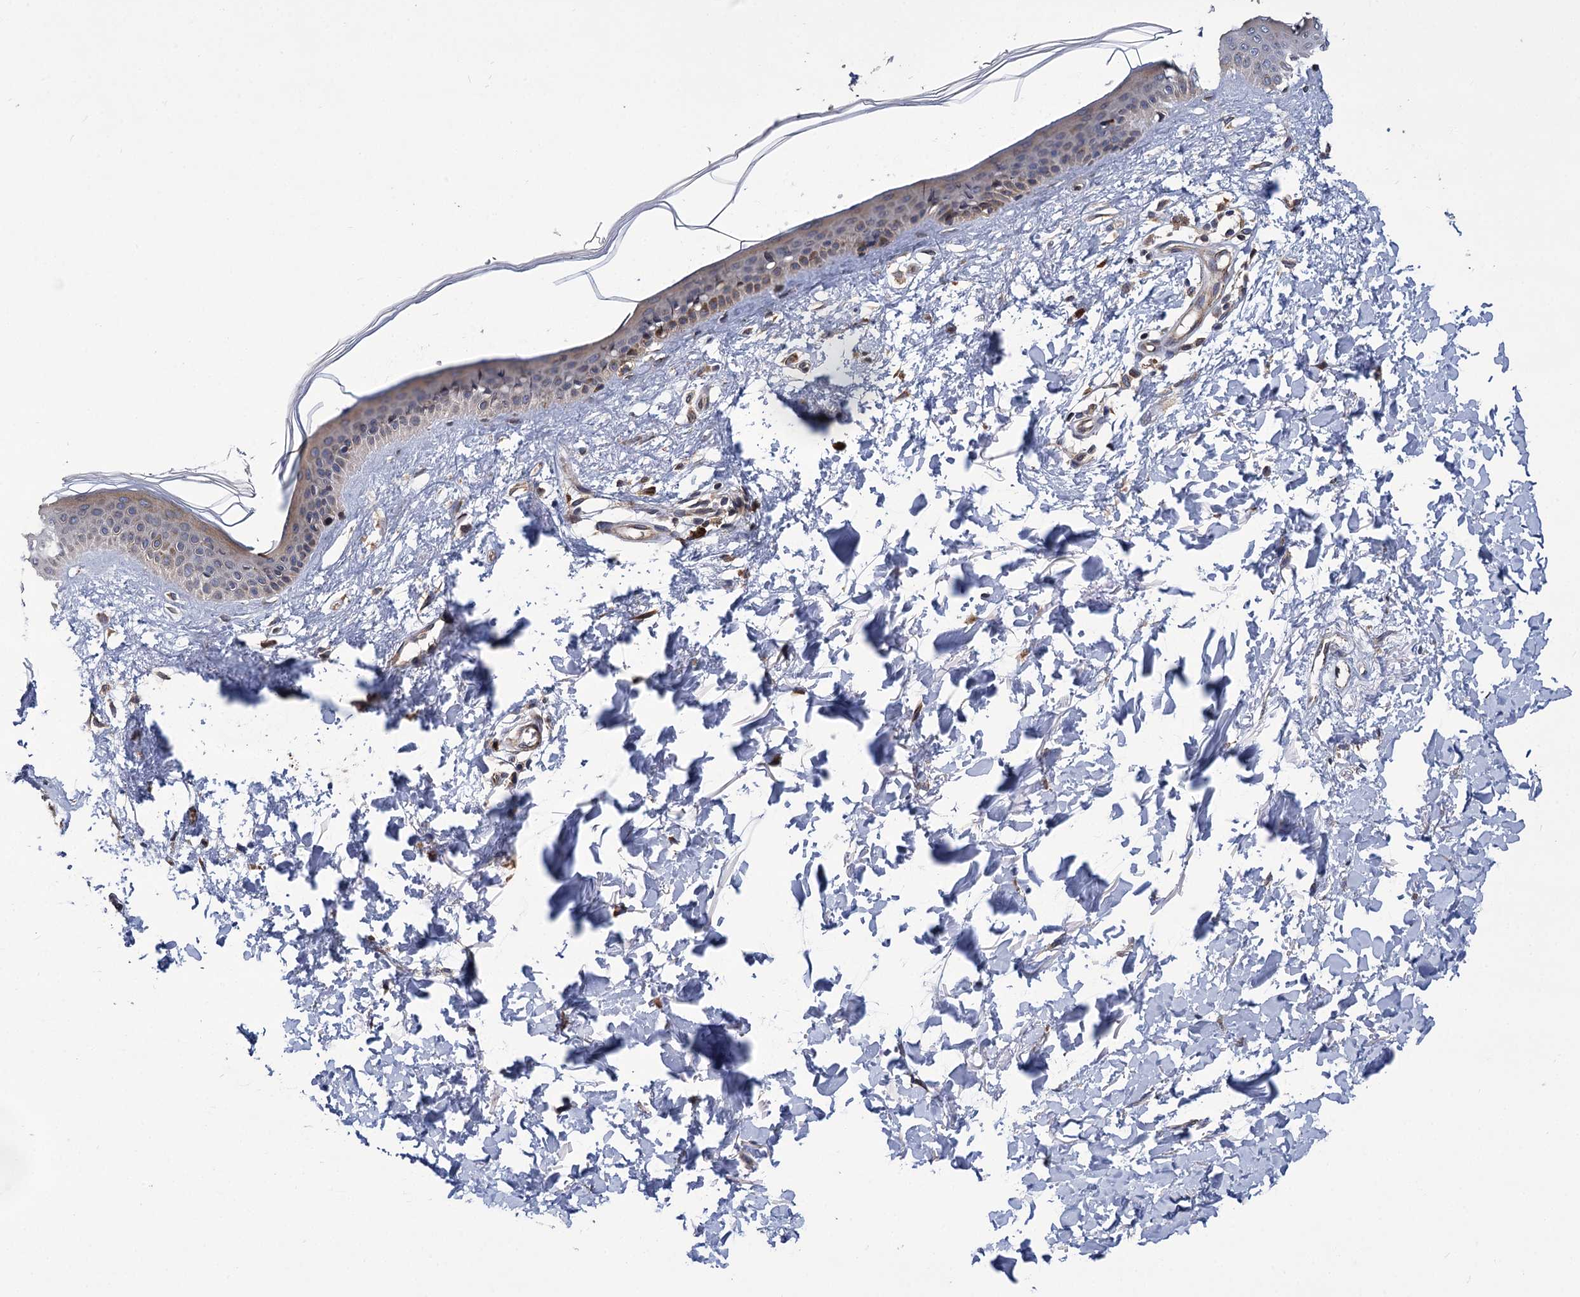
{"staining": {"intensity": "moderate", "quantity": ">75%", "location": "cytoplasmic/membranous"}, "tissue": "skin", "cell_type": "Fibroblasts", "image_type": "normal", "snomed": [{"axis": "morphology", "description": "Normal tissue, NOS"}, {"axis": "topography", "description": "Skin"}], "caption": "Immunohistochemistry (DAB) staining of normal skin demonstrates moderate cytoplasmic/membranous protein staining in approximately >75% of fibroblasts.", "gene": "SUPV3L1", "patient": {"sex": "female", "age": 58}}